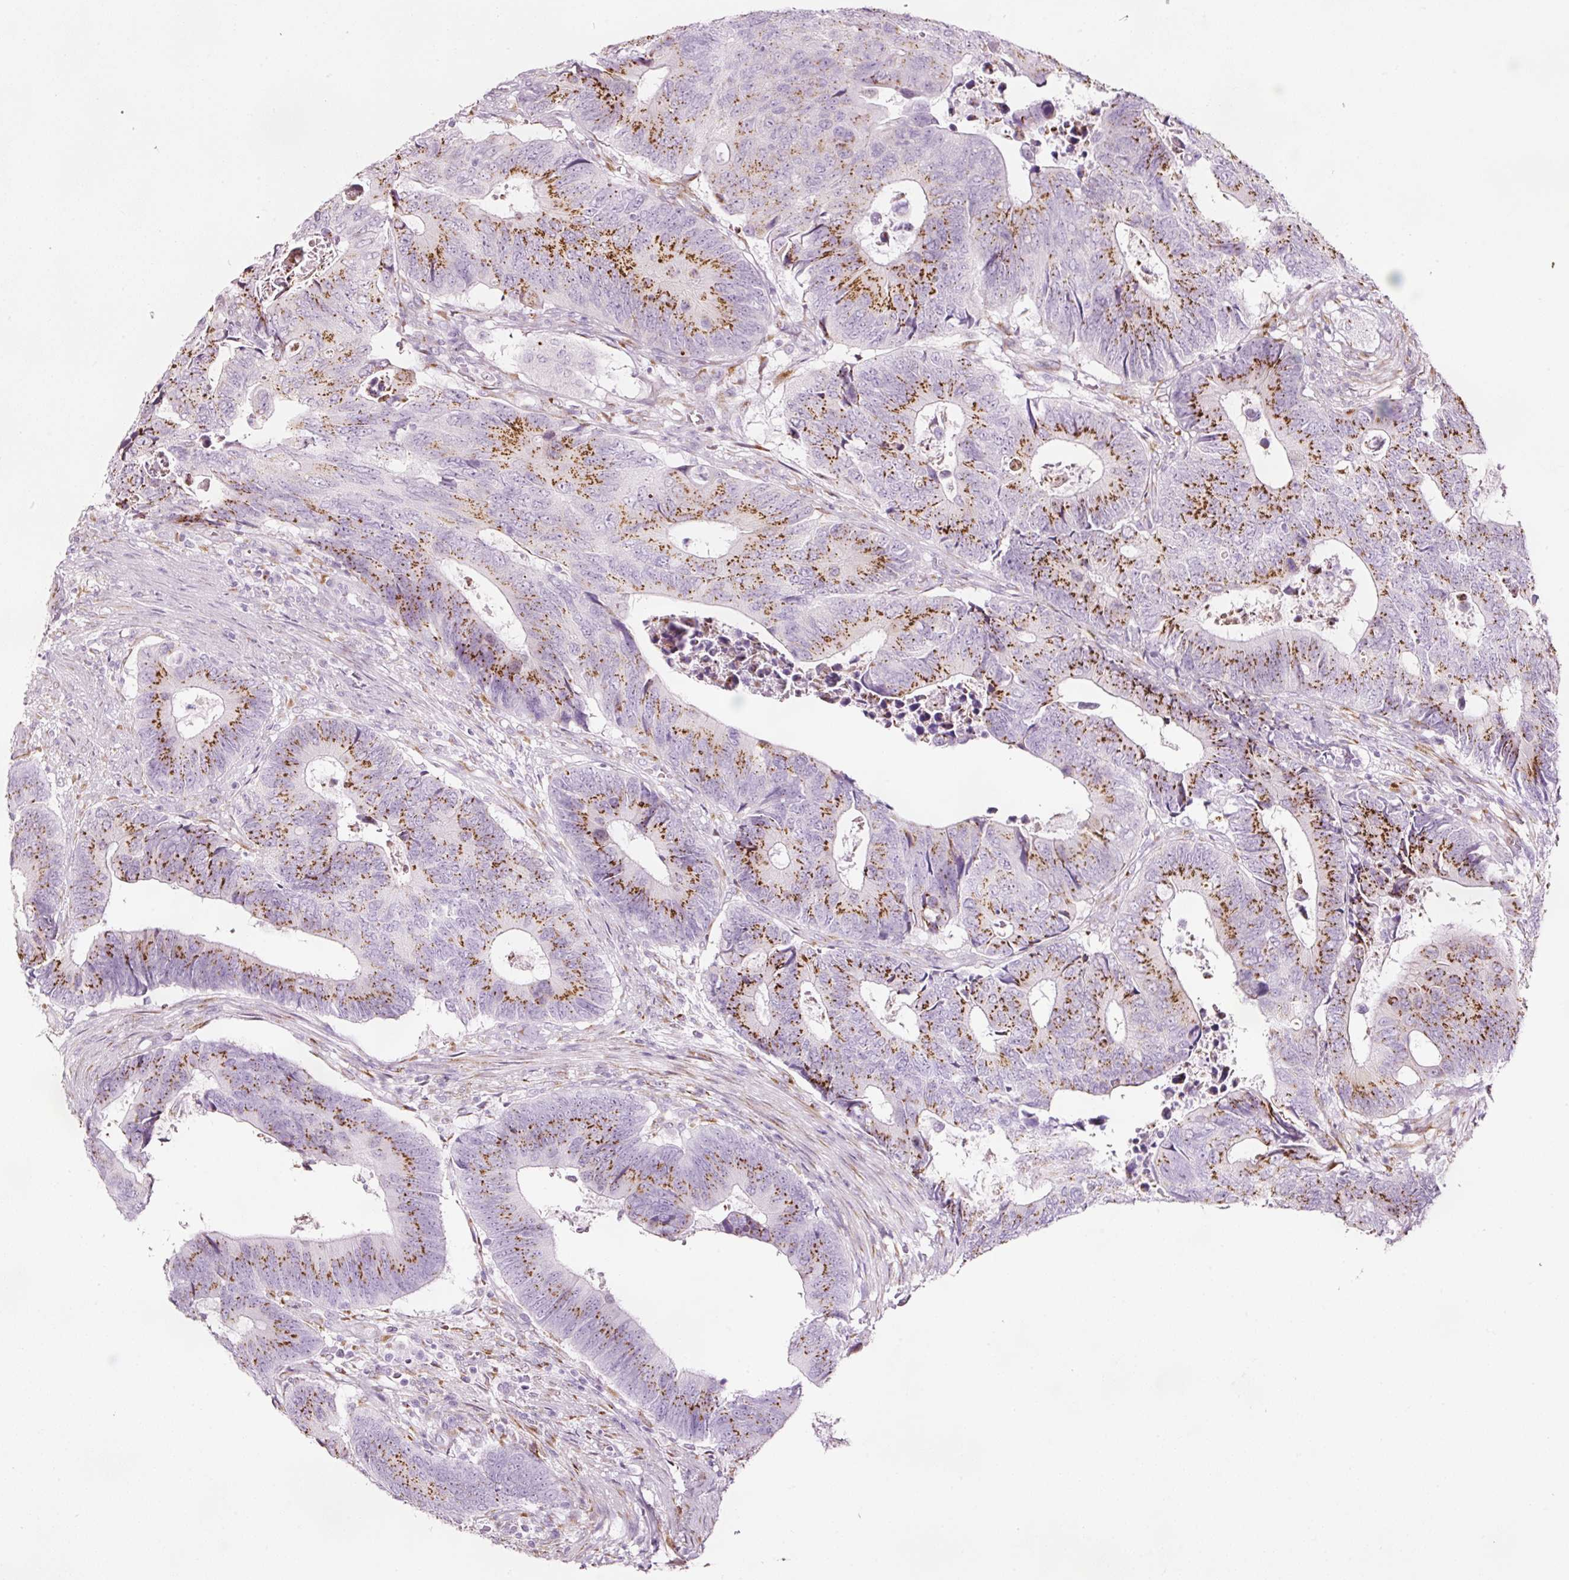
{"staining": {"intensity": "moderate", "quantity": ">75%", "location": "cytoplasmic/membranous"}, "tissue": "colorectal cancer", "cell_type": "Tumor cells", "image_type": "cancer", "snomed": [{"axis": "morphology", "description": "Adenocarcinoma, NOS"}, {"axis": "topography", "description": "Colon"}], "caption": "Immunohistochemical staining of human colorectal cancer (adenocarcinoma) demonstrates moderate cytoplasmic/membranous protein positivity in approximately >75% of tumor cells.", "gene": "SDF4", "patient": {"sex": "male", "age": 87}}